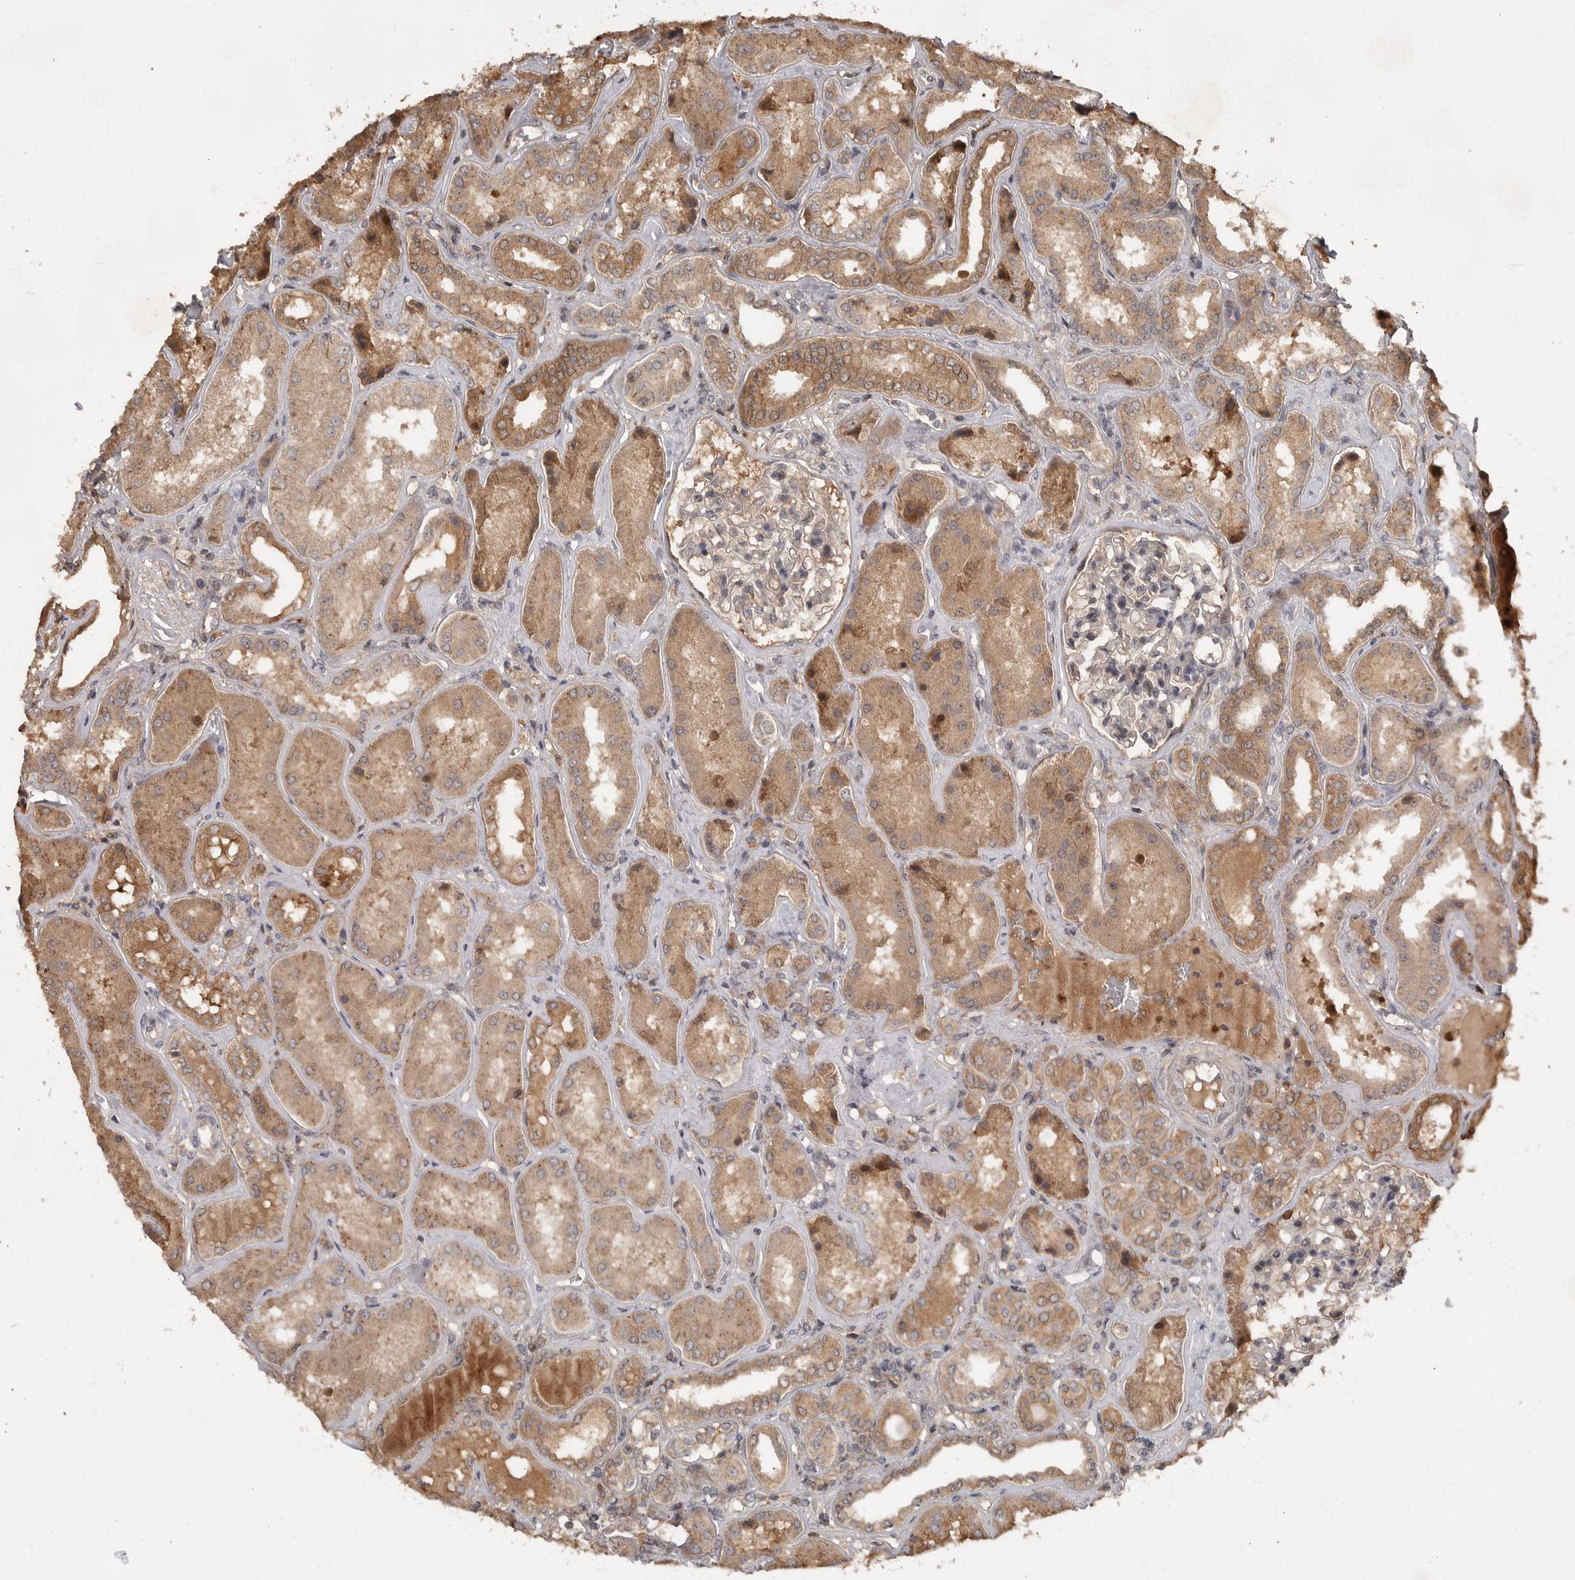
{"staining": {"intensity": "weak", "quantity": ">75%", "location": "cytoplasmic/membranous"}, "tissue": "kidney", "cell_type": "Cells in glomeruli", "image_type": "normal", "snomed": [{"axis": "morphology", "description": "Normal tissue, NOS"}, {"axis": "topography", "description": "Kidney"}], "caption": "Weak cytoplasmic/membranous protein positivity is appreciated in approximately >75% of cells in glomeruli in kidney. The staining is performed using DAB brown chromogen to label protein expression. The nuclei are counter-stained blue using hematoxylin.", "gene": "VN1R4", "patient": {"sex": "female", "age": 56}}